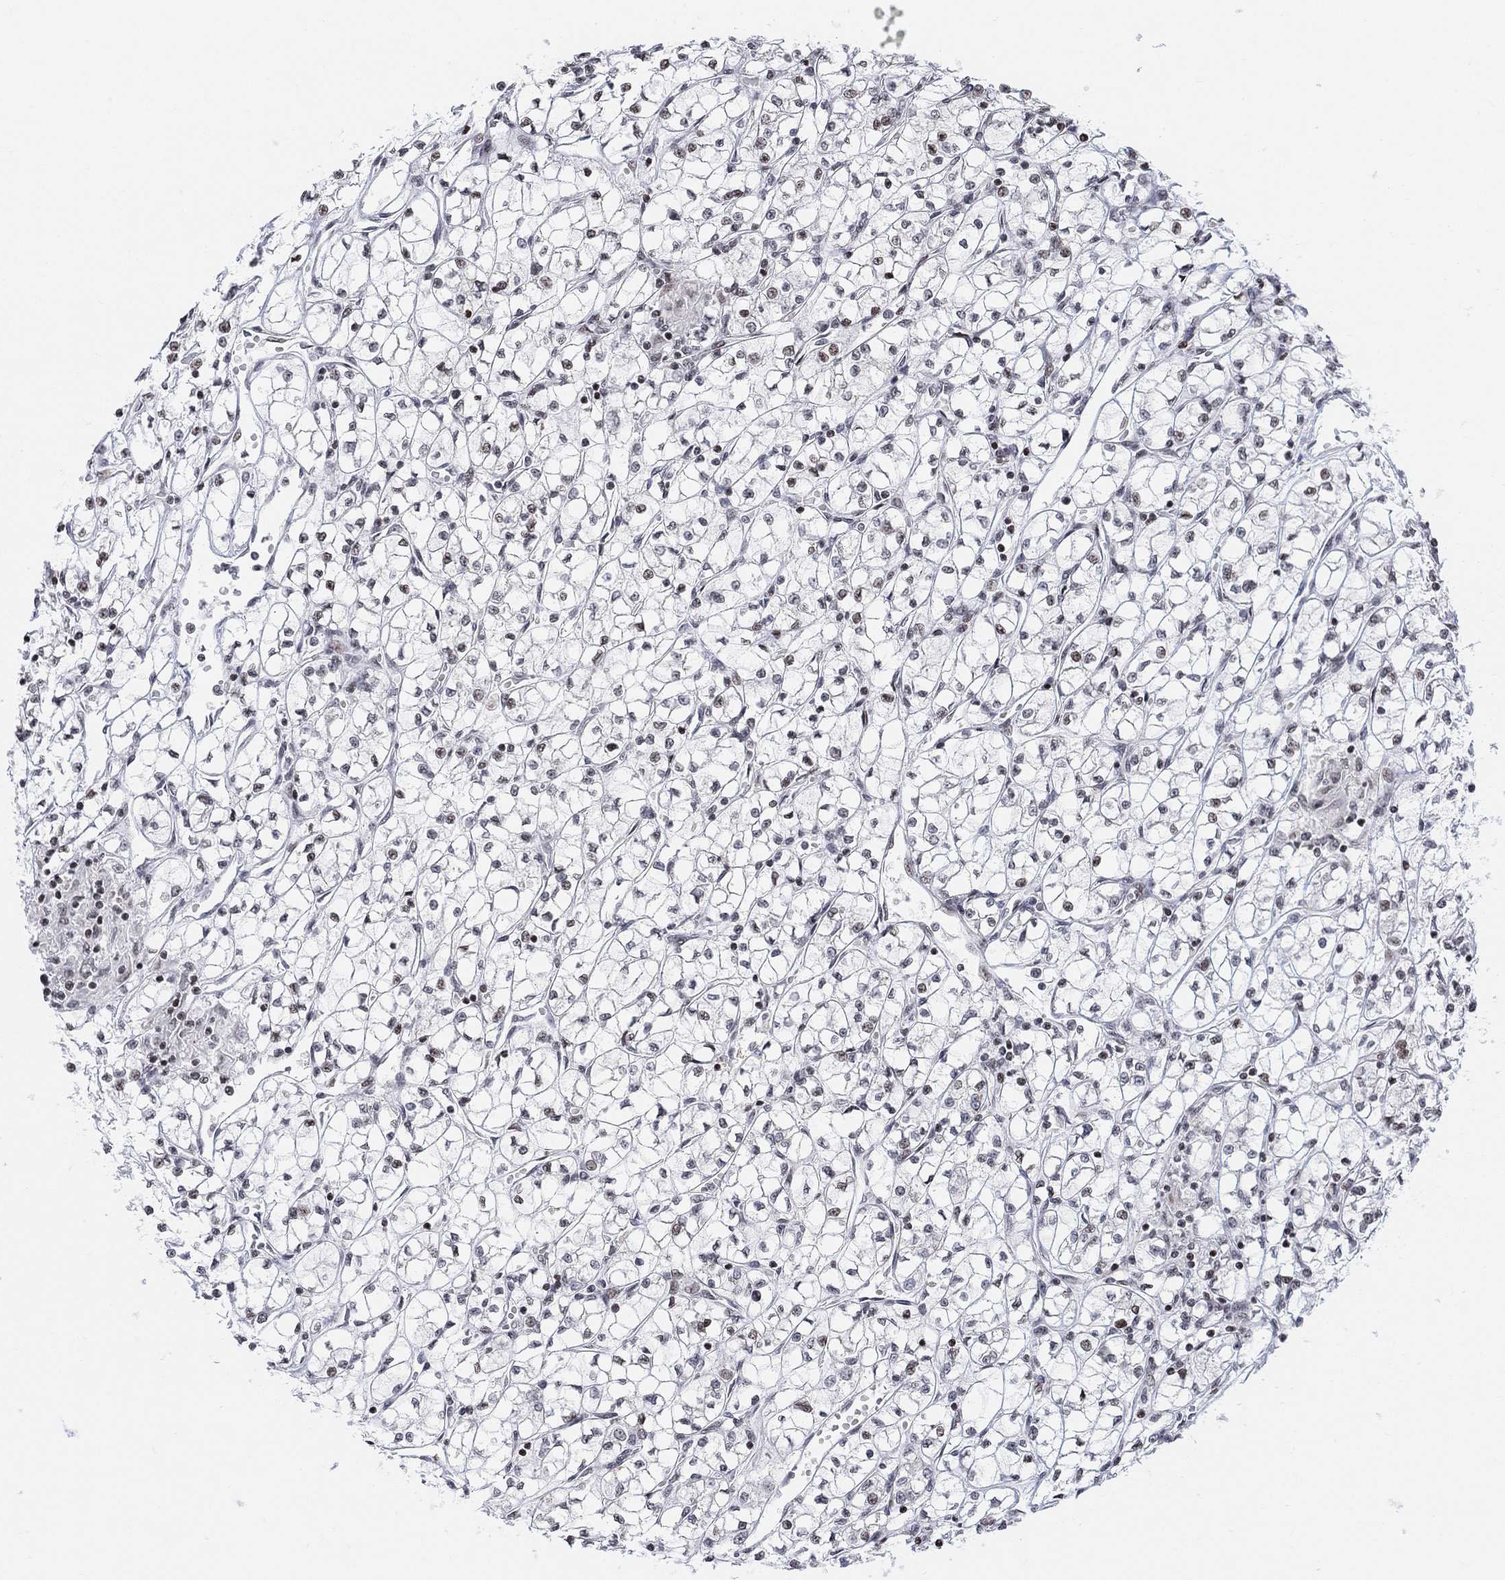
{"staining": {"intensity": "moderate", "quantity": "<25%", "location": "nuclear"}, "tissue": "renal cancer", "cell_type": "Tumor cells", "image_type": "cancer", "snomed": [{"axis": "morphology", "description": "Adenocarcinoma, NOS"}, {"axis": "topography", "description": "Kidney"}], "caption": "Renal cancer was stained to show a protein in brown. There is low levels of moderate nuclear expression in about <25% of tumor cells.", "gene": "ABHD14A", "patient": {"sex": "female", "age": 64}}